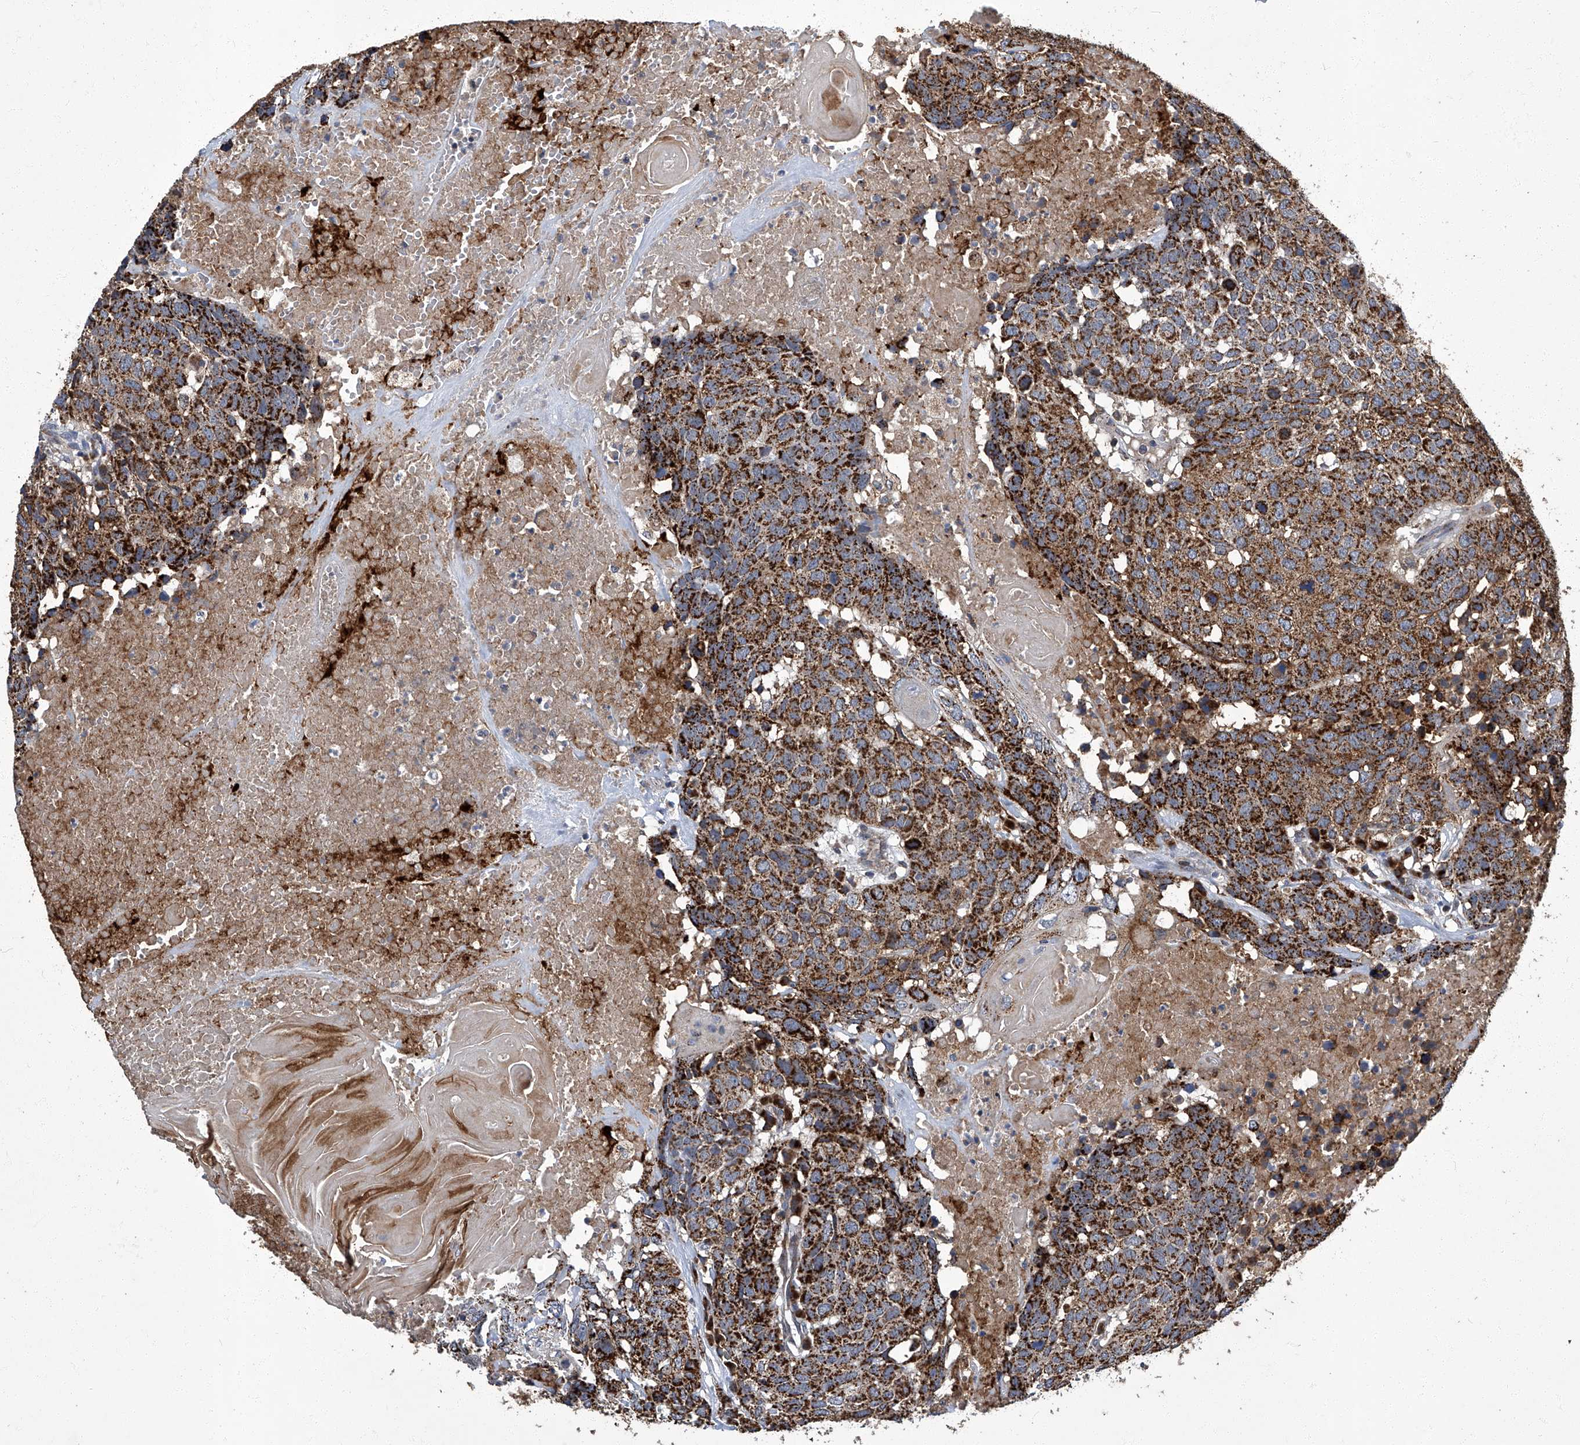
{"staining": {"intensity": "strong", "quantity": ">75%", "location": "cytoplasmic/membranous"}, "tissue": "head and neck cancer", "cell_type": "Tumor cells", "image_type": "cancer", "snomed": [{"axis": "morphology", "description": "Squamous cell carcinoma, NOS"}, {"axis": "topography", "description": "Head-Neck"}], "caption": "A brown stain labels strong cytoplasmic/membranous positivity of a protein in head and neck squamous cell carcinoma tumor cells.", "gene": "TNFRSF13B", "patient": {"sex": "male", "age": 66}}